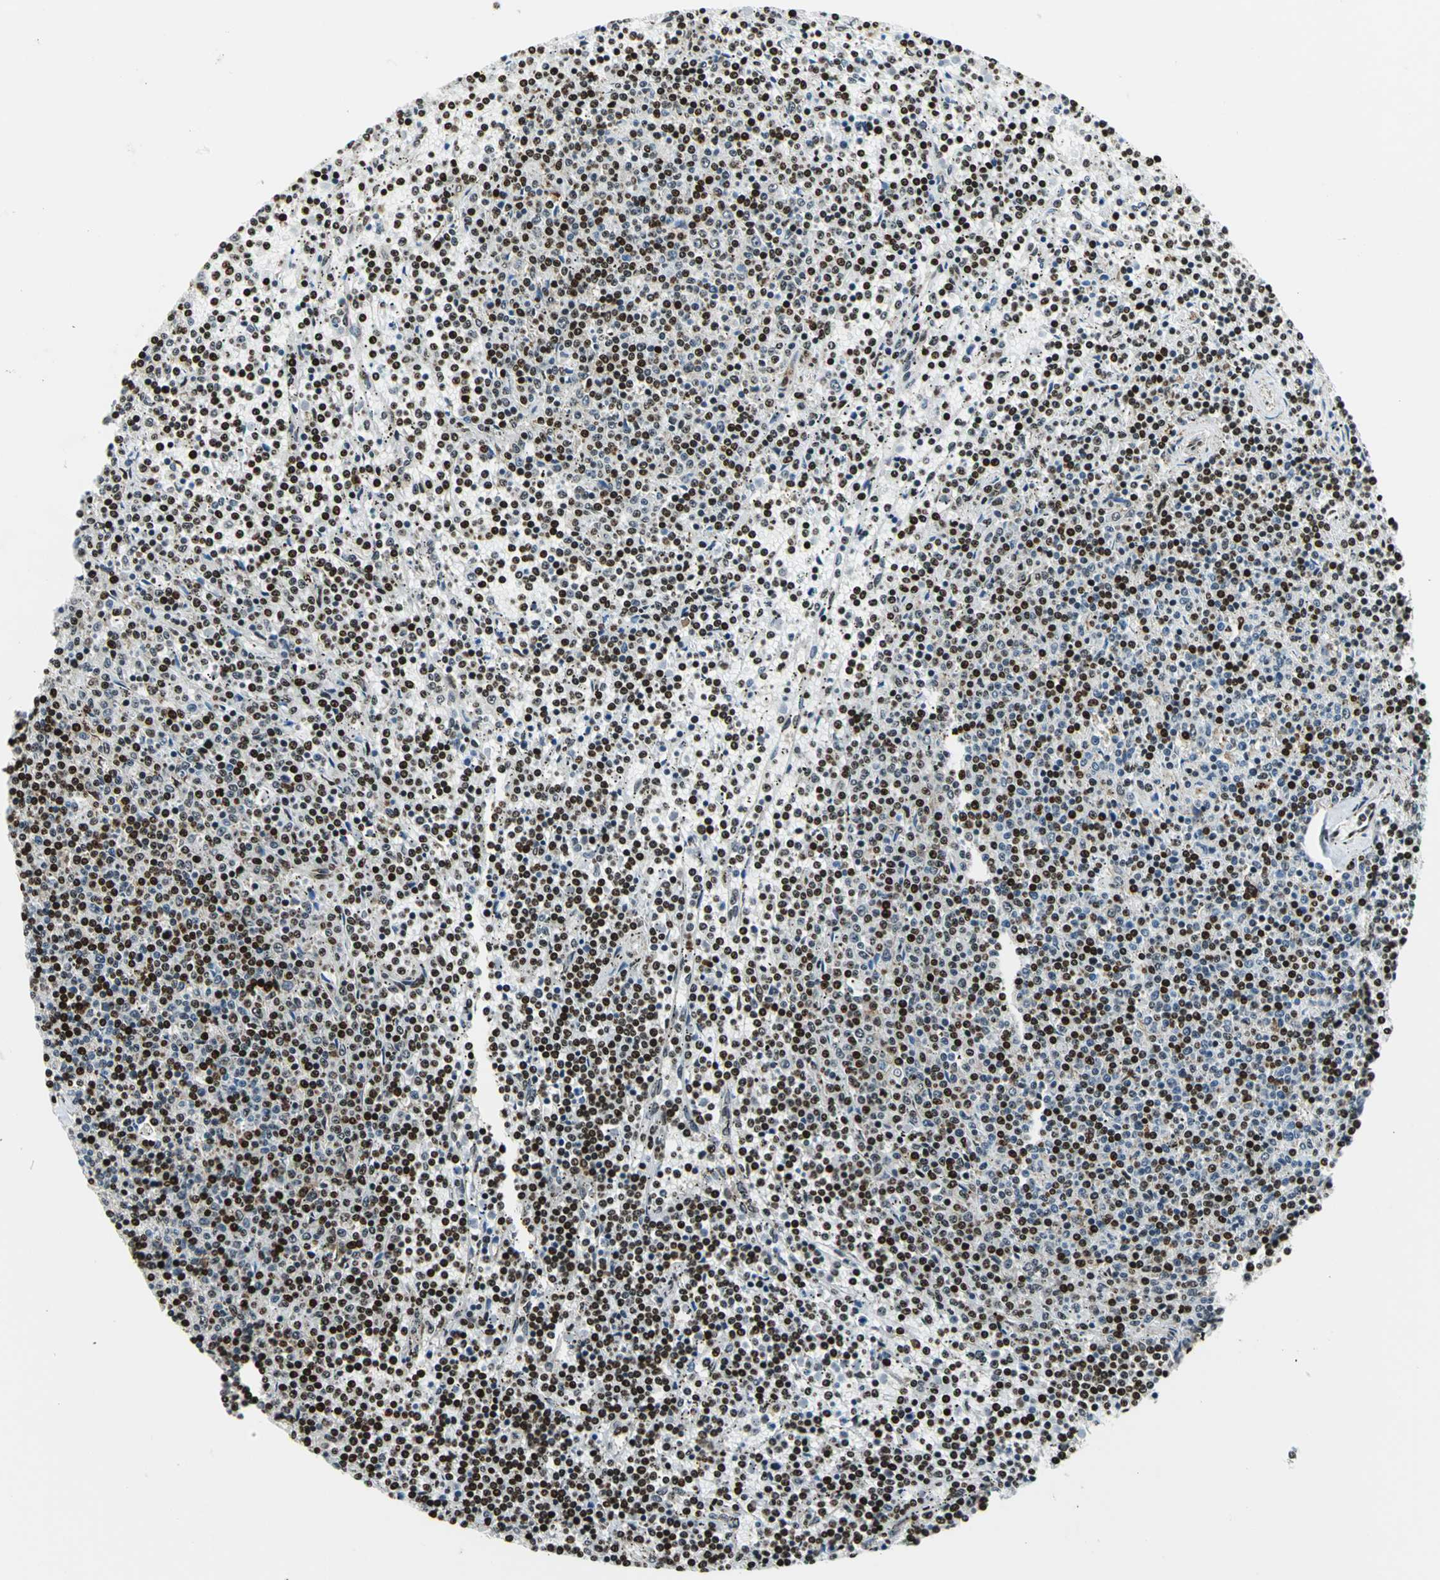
{"staining": {"intensity": "strong", "quantity": "25%-75%", "location": "nuclear"}, "tissue": "lymphoma", "cell_type": "Tumor cells", "image_type": "cancer", "snomed": [{"axis": "morphology", "description": "Malignant lymphoma, non-Hodgkin's type, Low grade"}, {"axis": "topography", "description": "Spleen"}], "caption": "Malignant lymphoma, non-Hodgkin's type (low-grade) stained for a protein (brown) demonstrates strong nuclear positive expression in about 25%-75% of tumor cells.", "gene": "APEX1", "patient": {"sex": "female", "age": 50}}